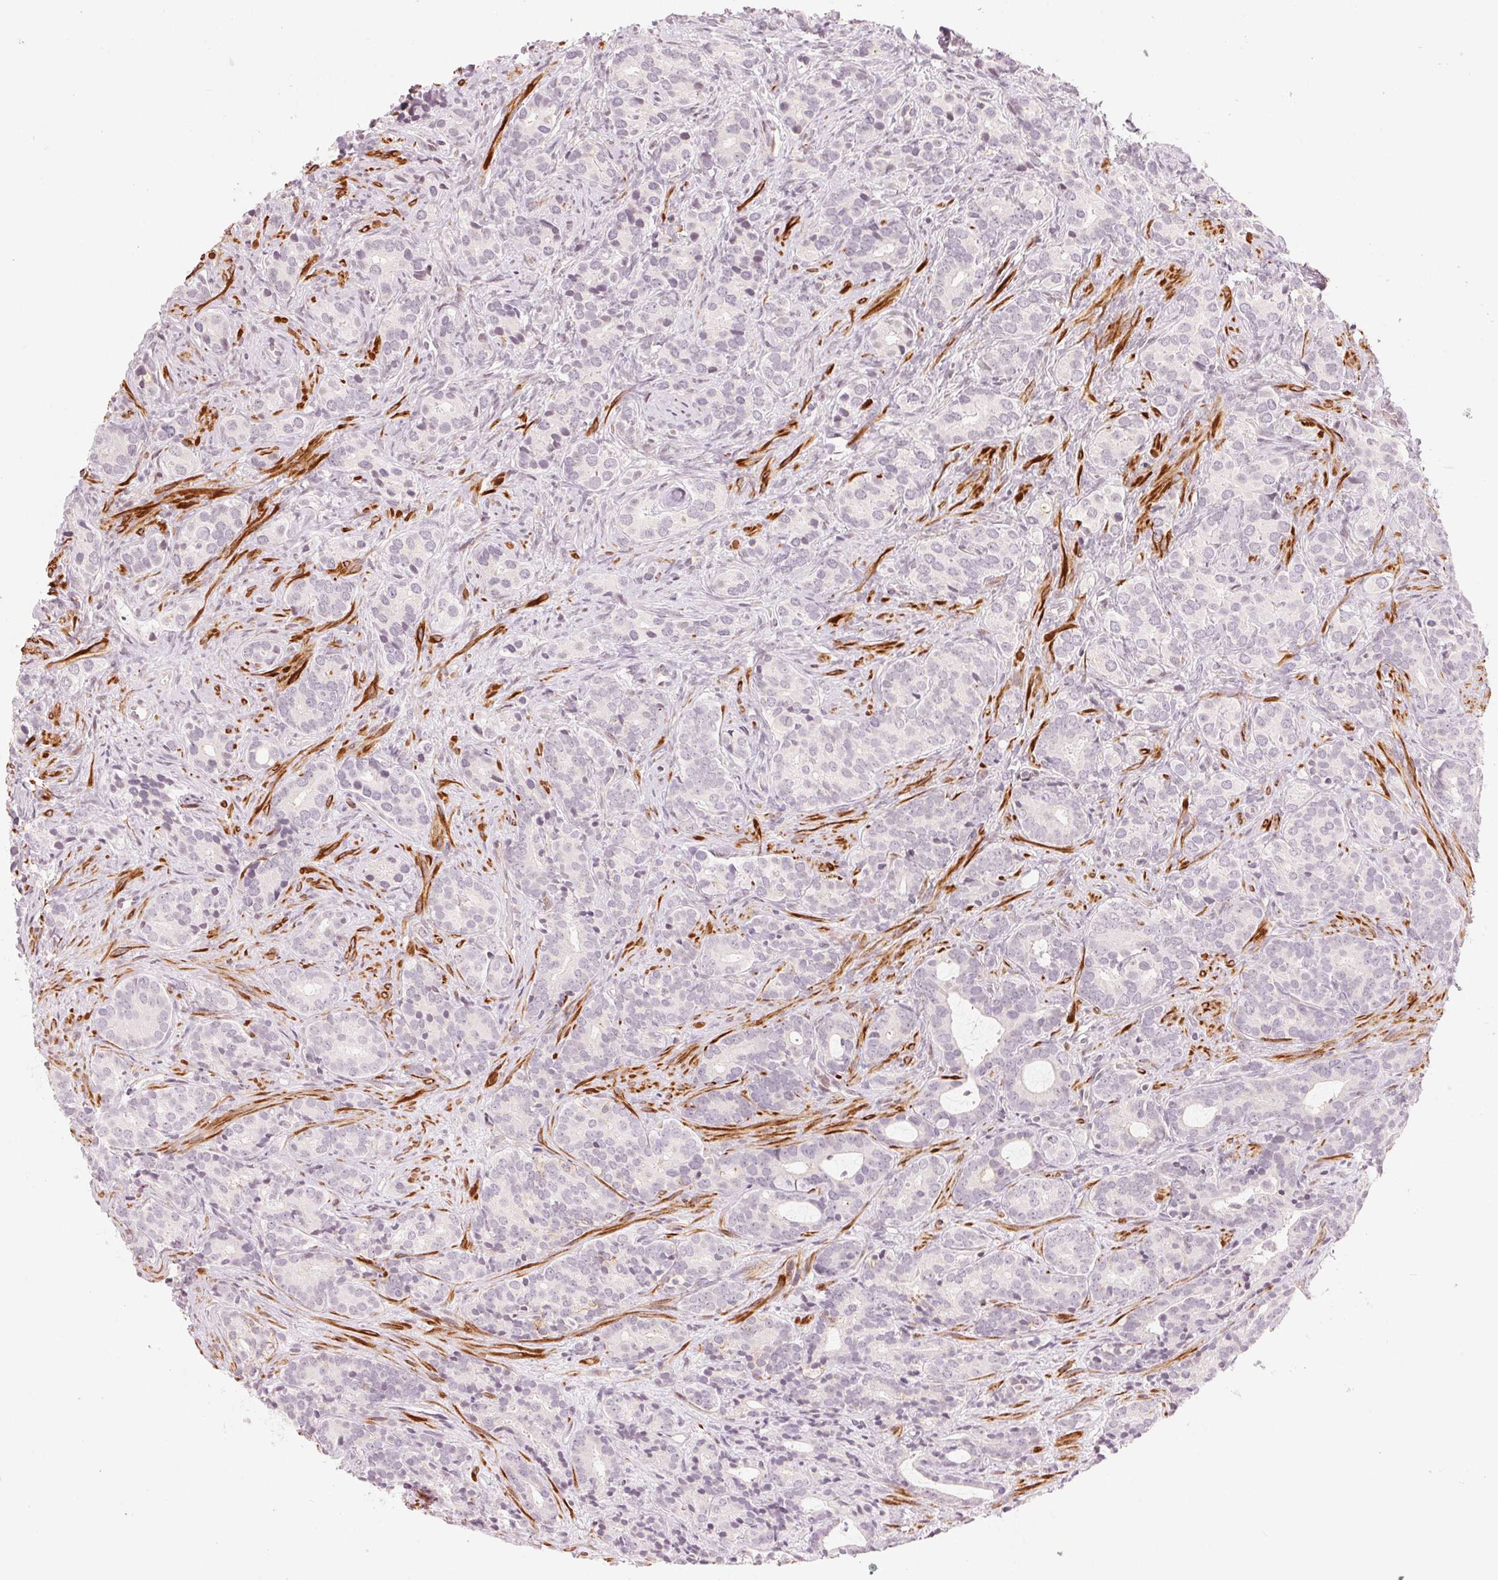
{"staining": {"intensity": "negative", "quantity": "none", "location": "none"}, "tissue": "prostate cancer", "cell_type": "Tumor cells", "image_type": "cancer", "snomed": [{"axis": "morphology", "description": "Adenocarcinoma, High grade"}, {"axis": "topography", "description": "Prostate"}], "caption": "Immunohistochemical staining of prostate cancer (adenocarcinoma (high-grade)) exhibits no significant expression in tumor cells.", "gene": "SLC17A4", "patient": {"sex": "male", "age": 84}}